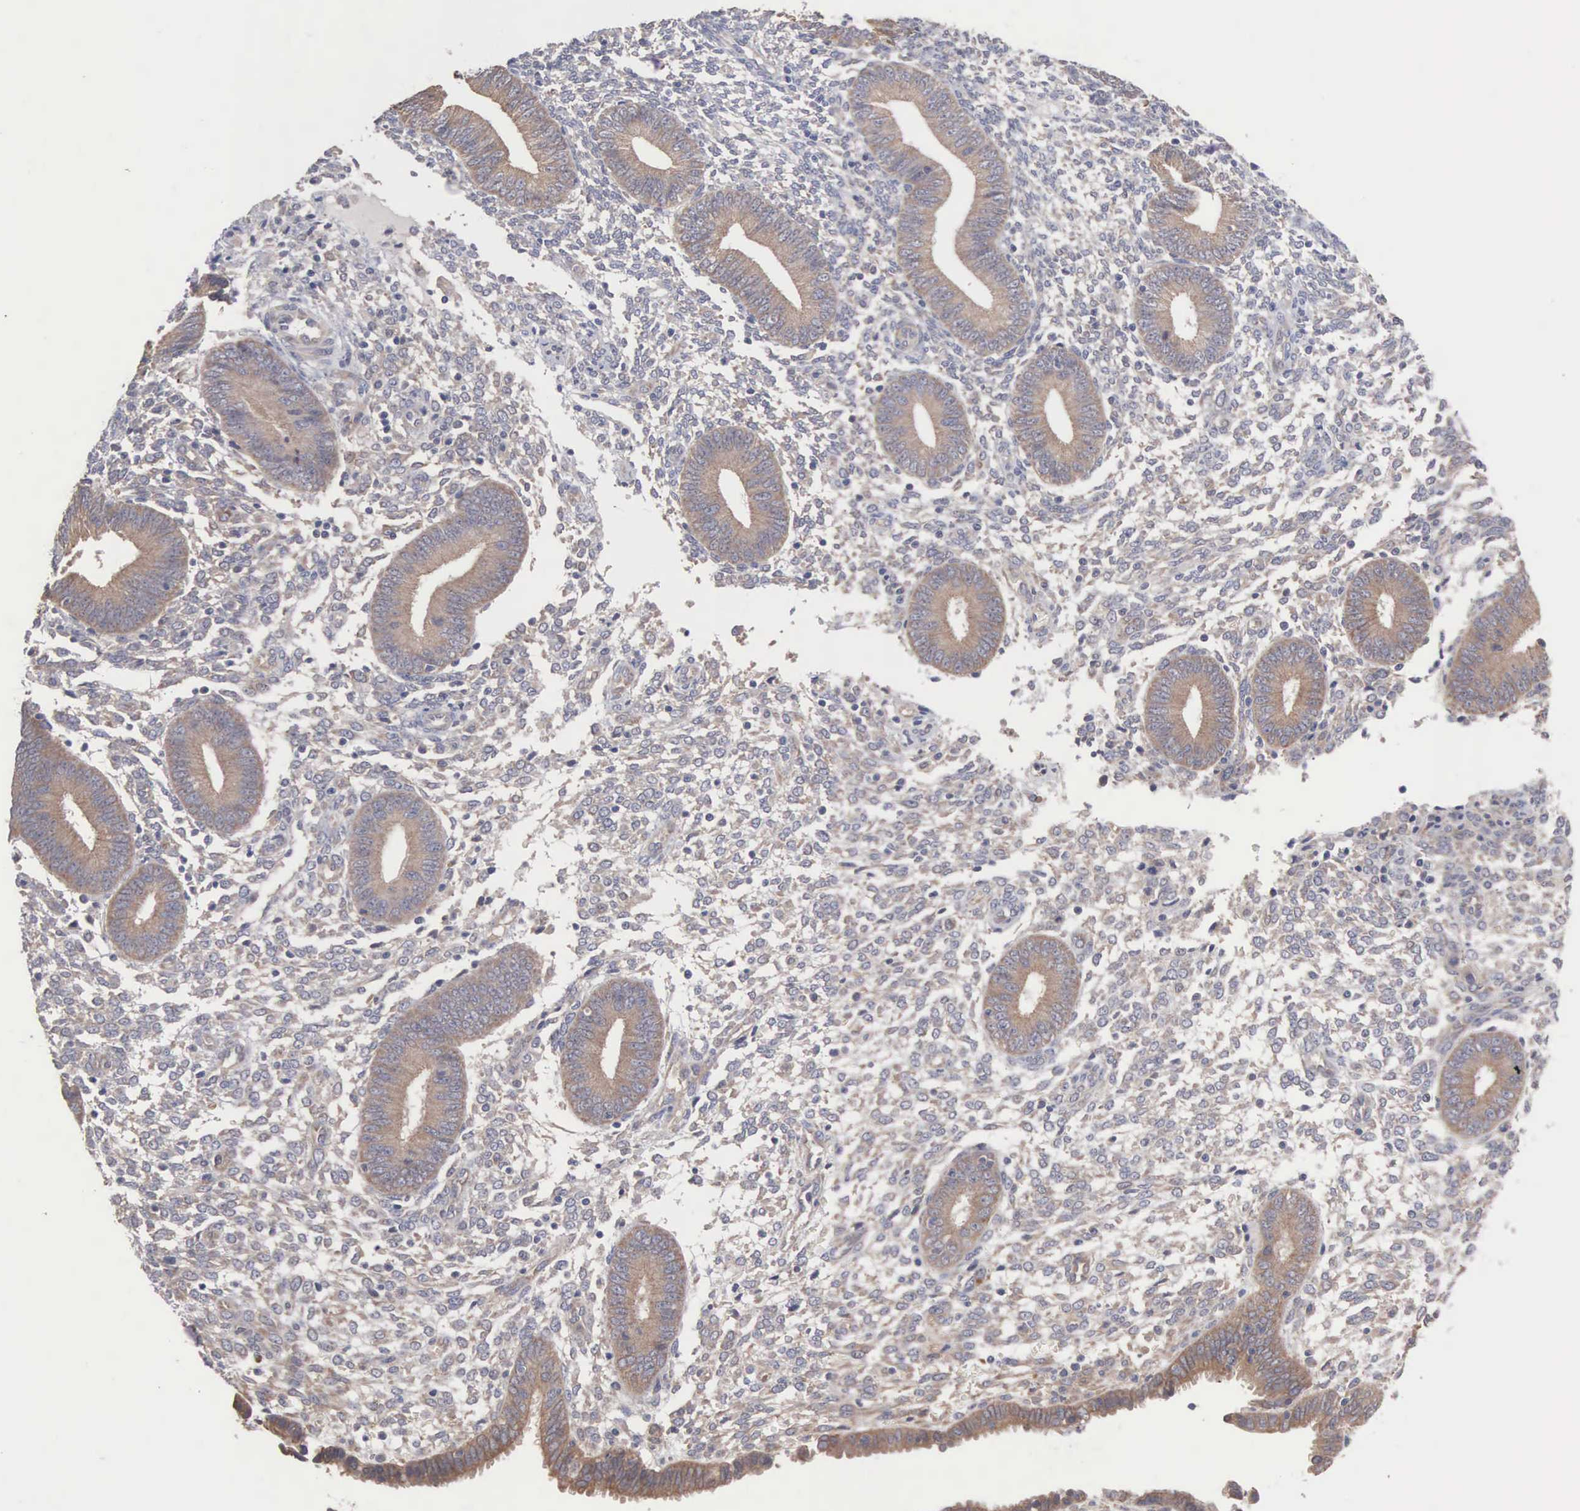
{"staining": {"intensity": "negative", "quantity": "none", "location": "none"}, "tissue": "endometrium", "cell_type": "Cells in endometrial stroma", "image_type": "normal", "snomed": [{"axis": "morphology", "description": "Normal tissue, NOS"}, {"axis": "topography", "description": "Endometrium"}], "caption": "IHC histopathology image of unremarkable endometrium stained for a protein (brown), which shows no staining in cells in endometrial stroma. Nuclei are stained in blue.", "gene": "INF2", "patient": {"sex": "female", "age": 35}}